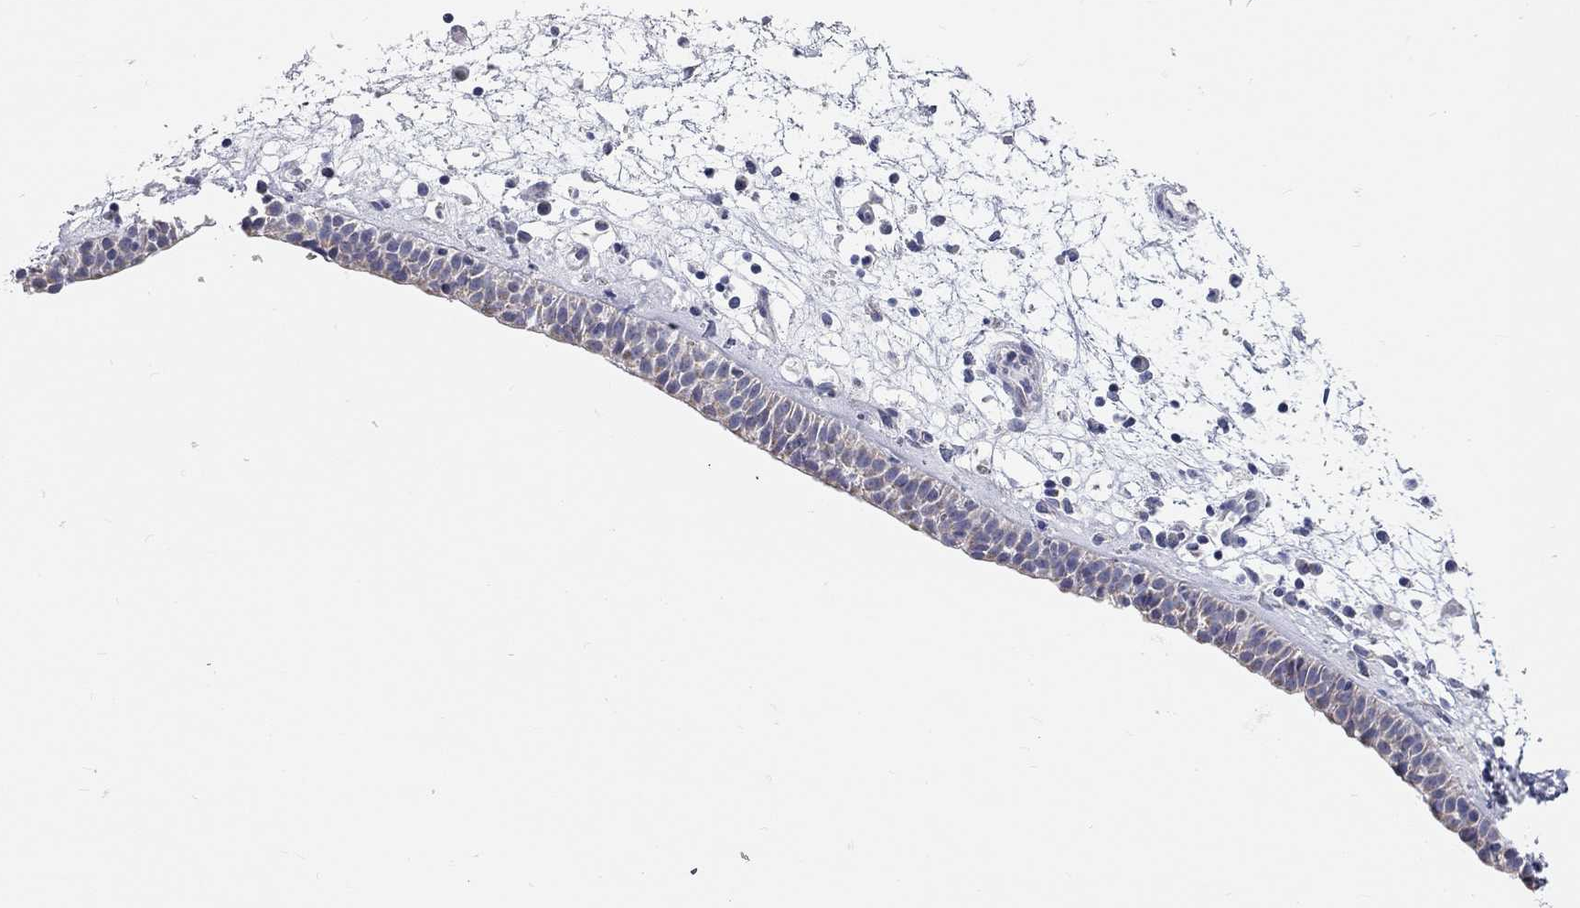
{"staining": {"intensity": "negative", "quantity": "none", "location": "none"}, "tissue": "nasopharynx", "cell_type": "Respiratory epithelial cells", "image_type": "normal", "snomed": [{"axis": "morphology", "description": "Normal tissue, NOS"}, {"axis": "morphology", "description": "Polyp, NOS"}, {"axis": "topography", "description": "Nasopharynx"}], "caption": "The image demonstrates no significant expression in respiratory epithelial cells of nasopharynx.", "gene": "CFAP161", "patient": {"sex": "female", "age": 56}}